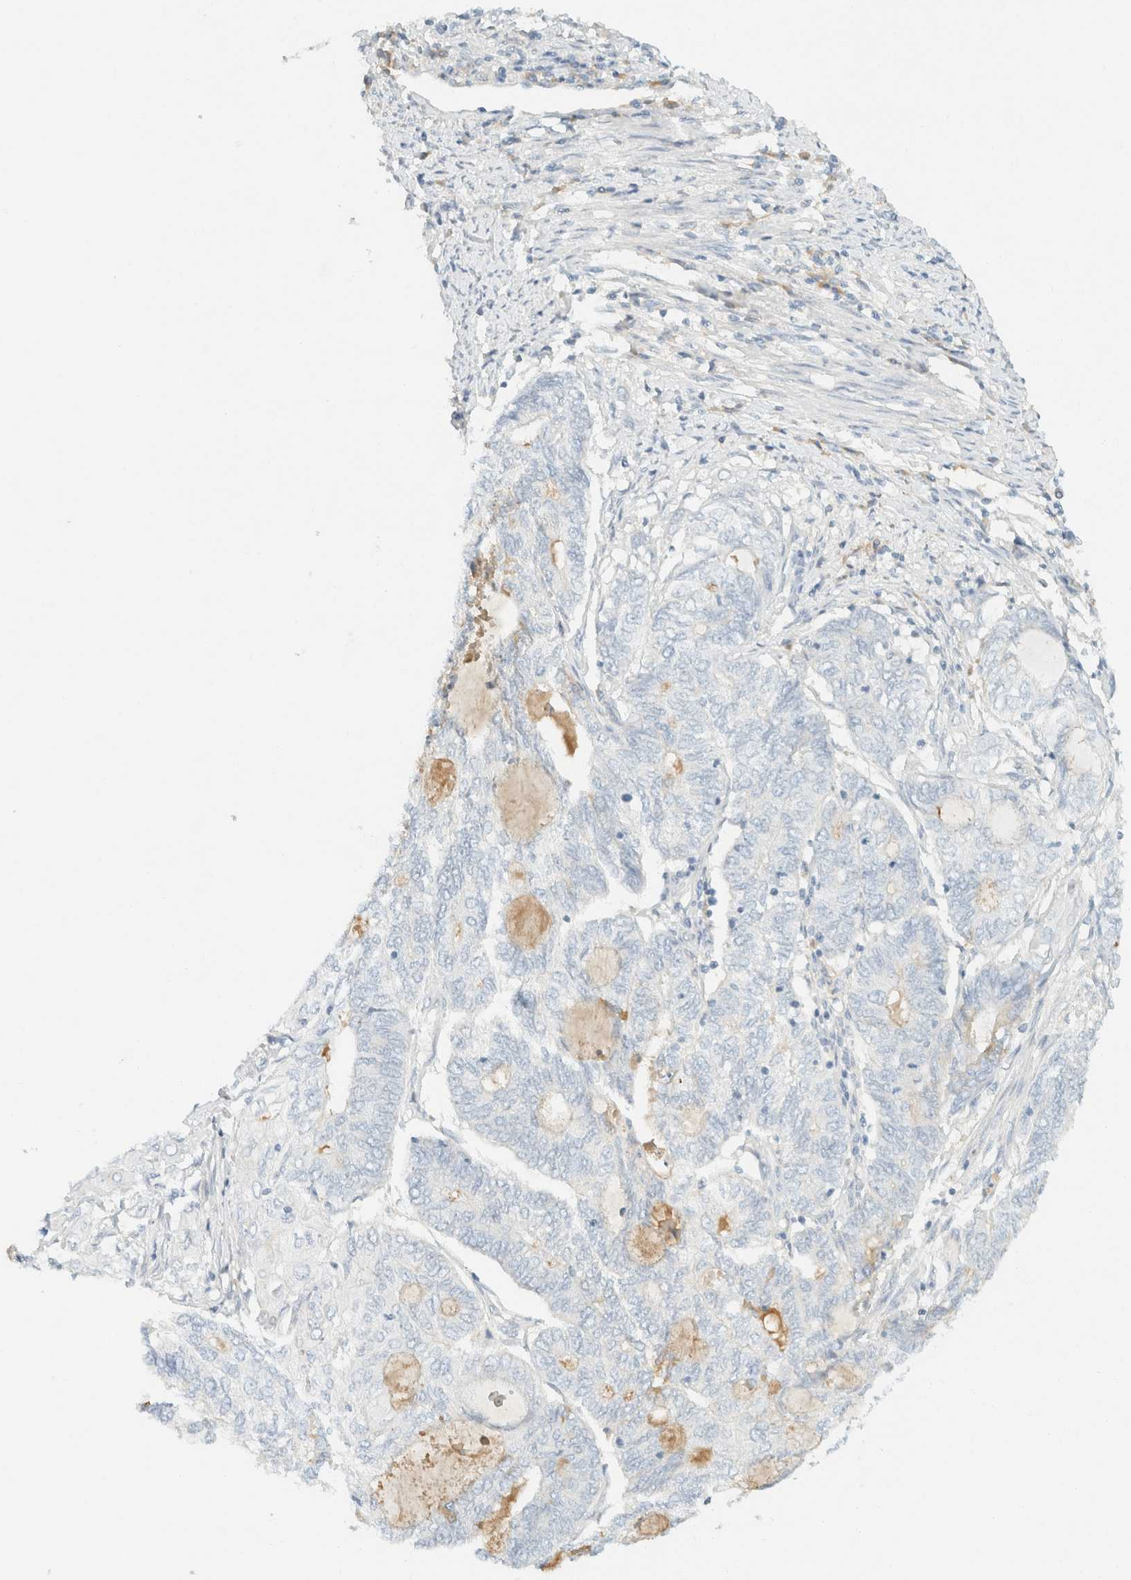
{"staining": {"intensity": "negative", "quantity": "none", "location": "none"}, "tissue": "endometrial cancer", "cell_type": "Tumor cells", "image_type": "cancer", "snomed": [{"axis": "morphology", "description": "Adenocarcinoma, NOS"}, {"axis": "topography", "description": "Uterus"}, {"axis": "topography", "description": "Endometrium"}], "caption": "Immunohistochemistry (IHC) histopathology image of human endometrial cancer stained for a protein (brown), which exhibits no staining in tumor cells.", "gene": "GPA33", "patient": {"sex": "female", "age": 70}}